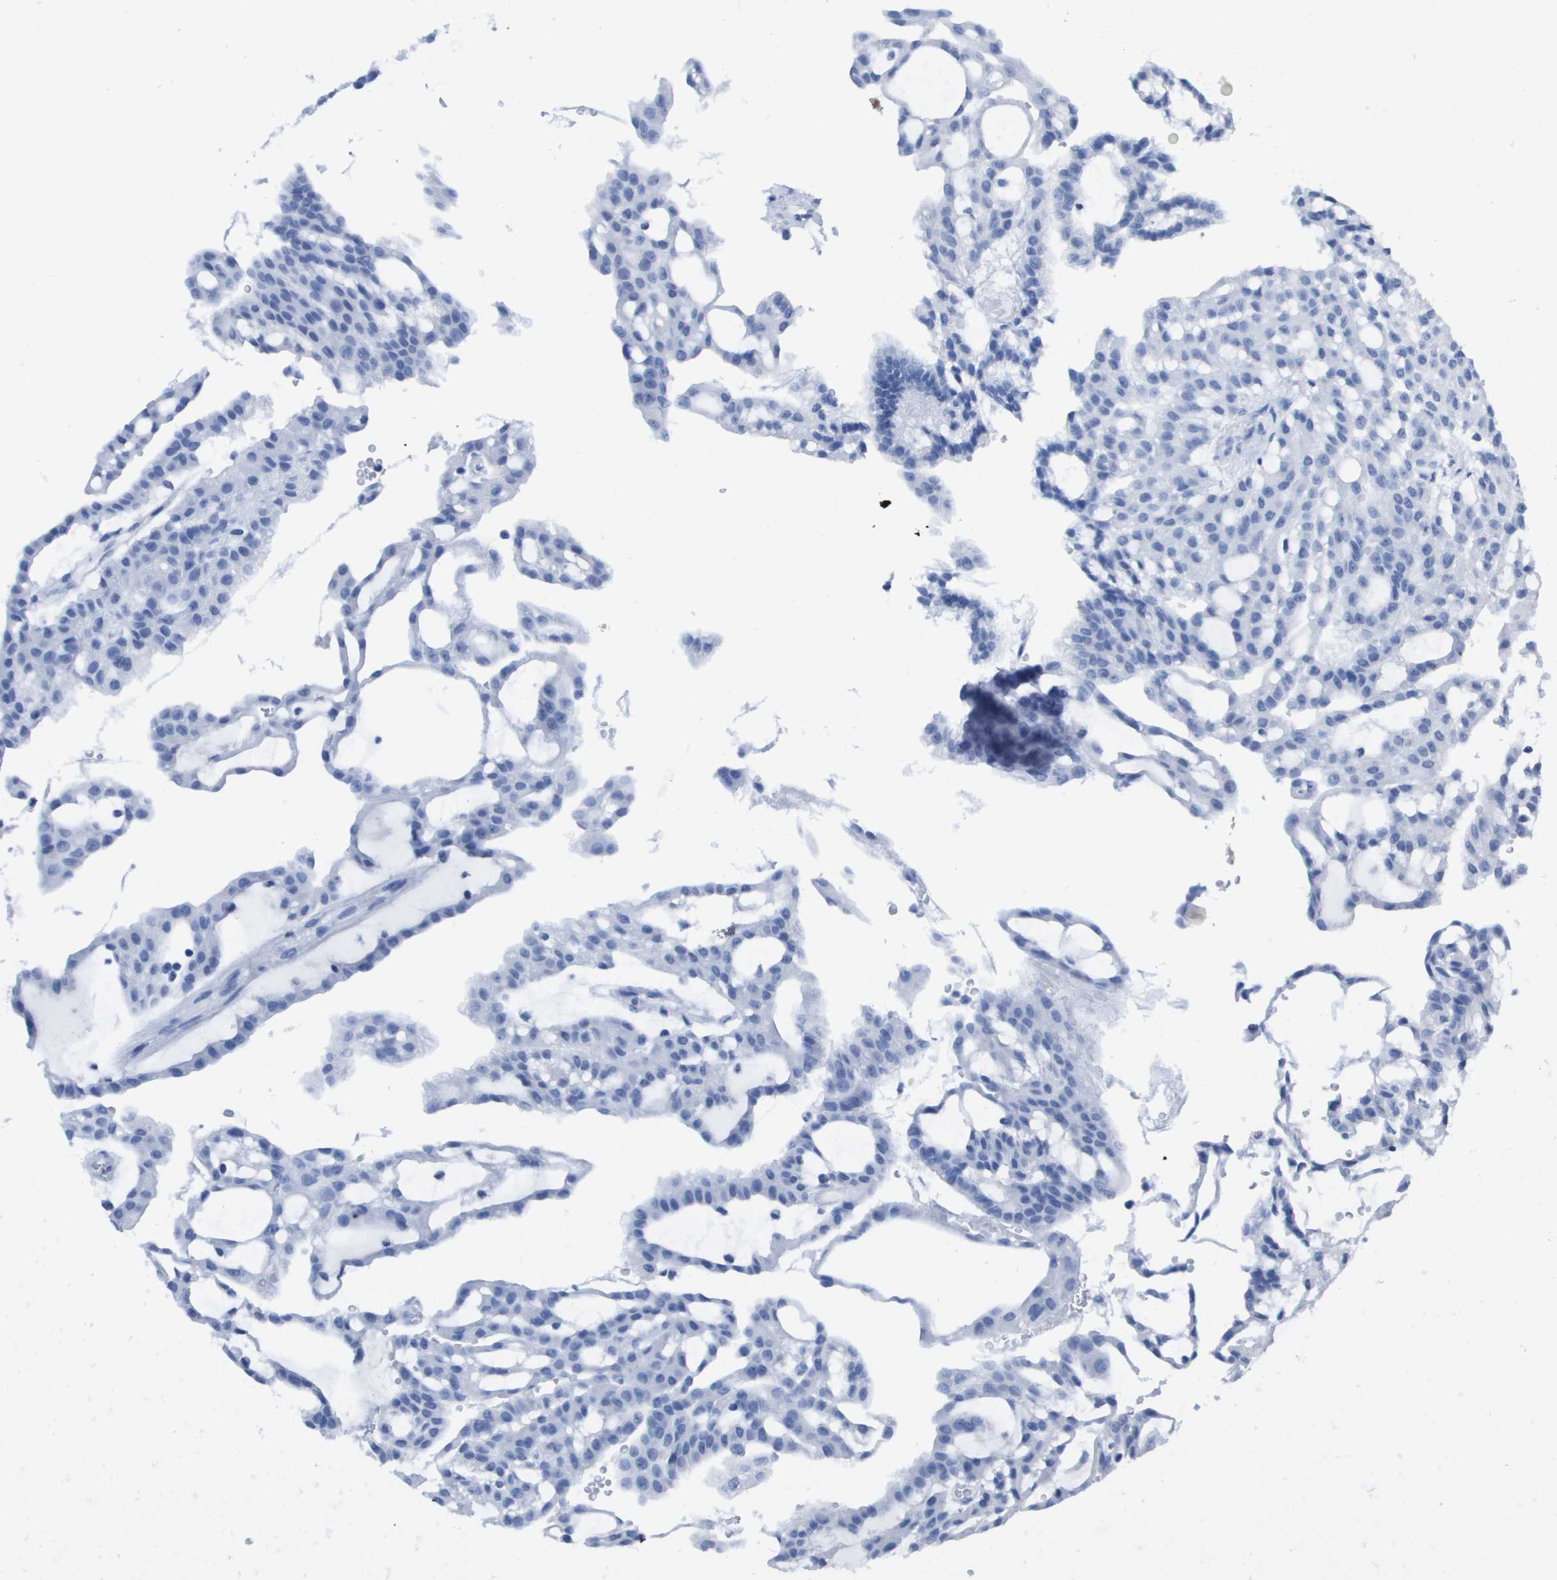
{"staining": {"intensity": "negative", "quantity": "none", "location": "none"}, "tissue": "renal cancer", "cell_type": "Tumor cells", "image_type": "cancer", "snomed": [{"axis": "morphology", "description": "Adenocarcinoma, NOS"}, {"axis": "topography", "description": "Kidney"}], "caption": "An image of human adenocarcinoma (renal) is negative for staining in tumor cells. (Immunohistochemistry, brightfield microscopy, high magnification).", "gene": "KCNA3", "patient": {"sex": "male", "age": 63}}